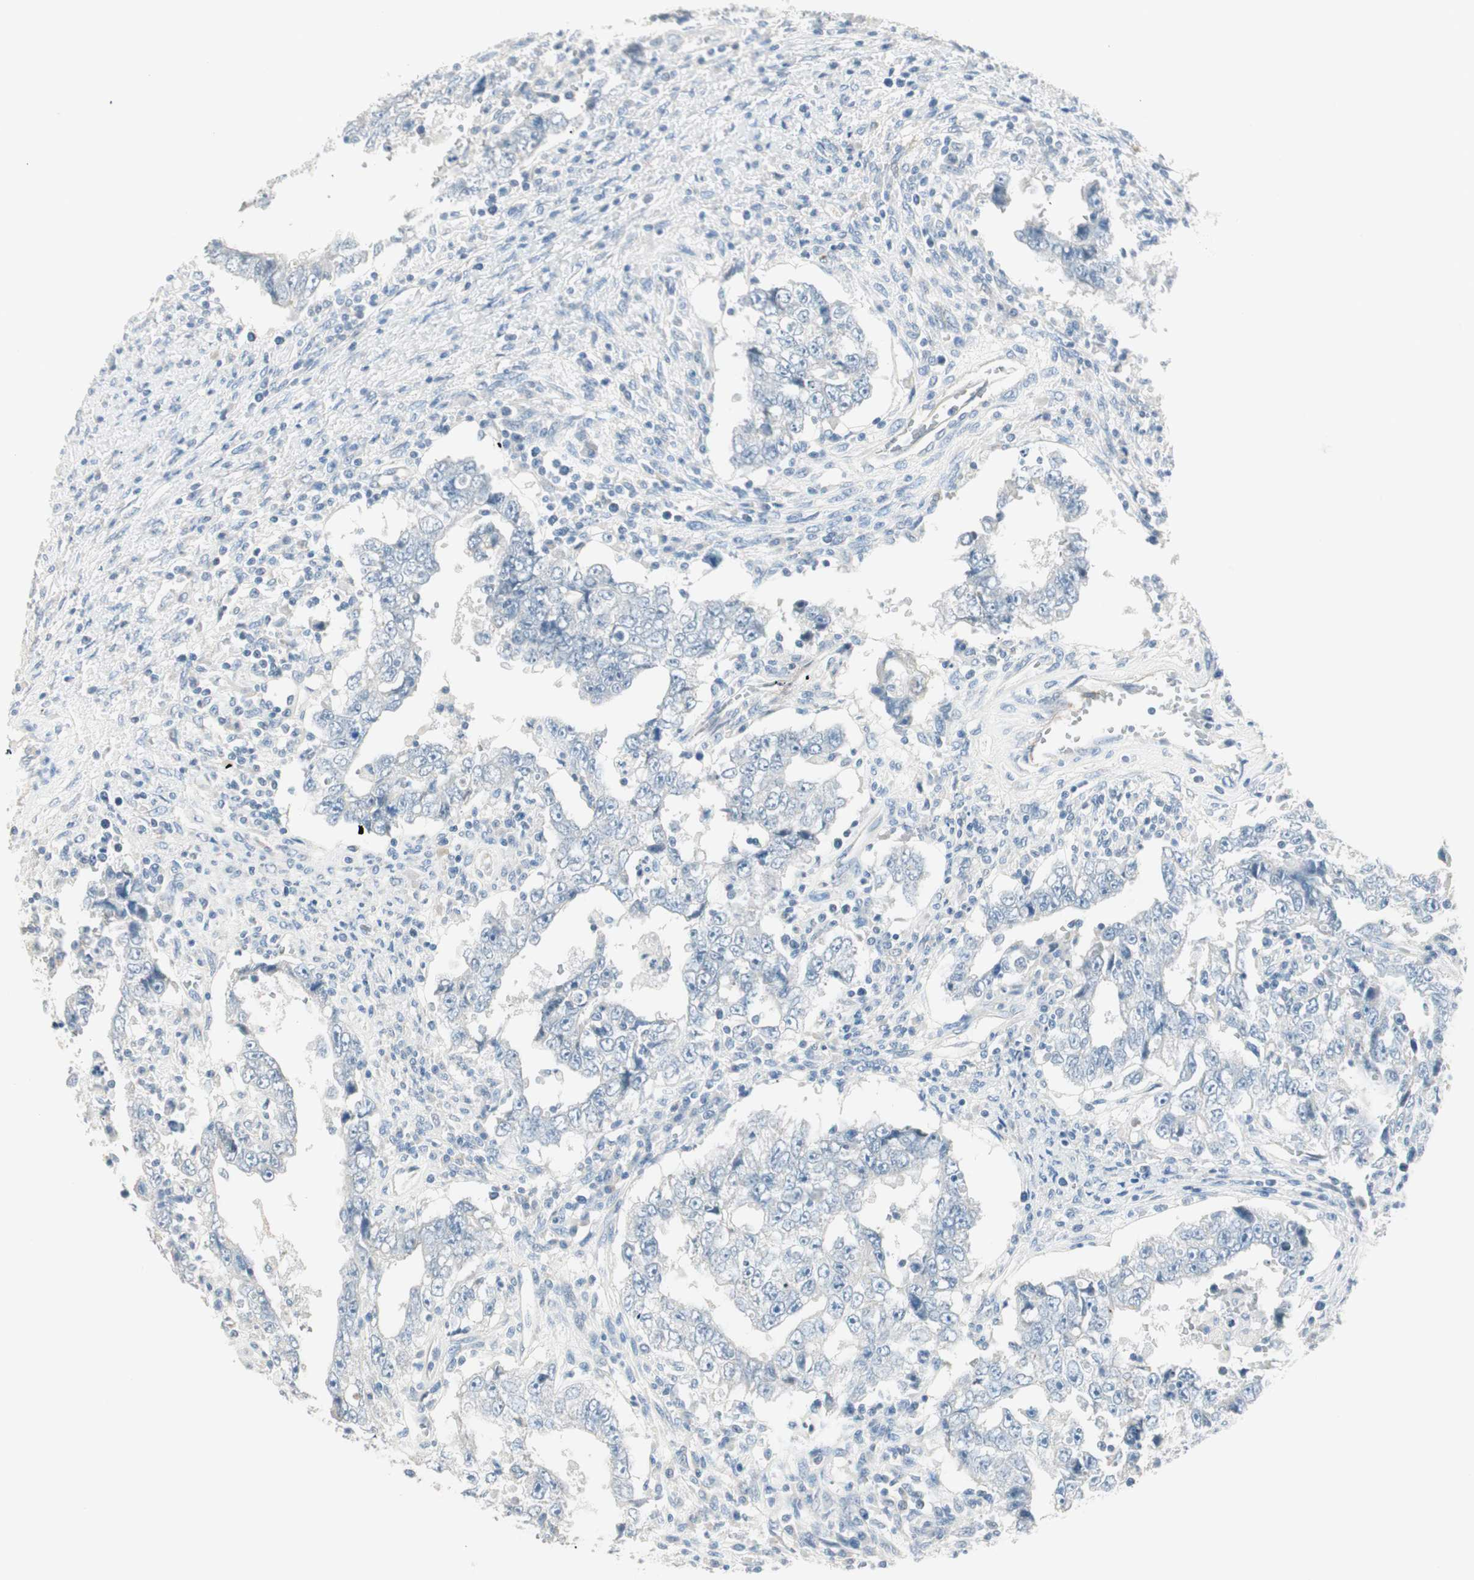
{"staining": {"intensity": "negative", "quantity": "none", "location": "none"}, "tissue": "testis cancer", "cell_type": "Tumor cells", "image_type": "cancer", "snomed": [{"axis": "morphology", "description": "Carcinoma, Embryonal, NOS"}, {"axis": "topography", "description": "Testis"}], "caption": "A high-resolution micrograph shows IHC staining of testis cancer, which demonstrates no significant staining in tumor cells. Nuclei are stained in blue.", "gene": "GNAO1", "patient": {"sex": "male", "age": 26}}